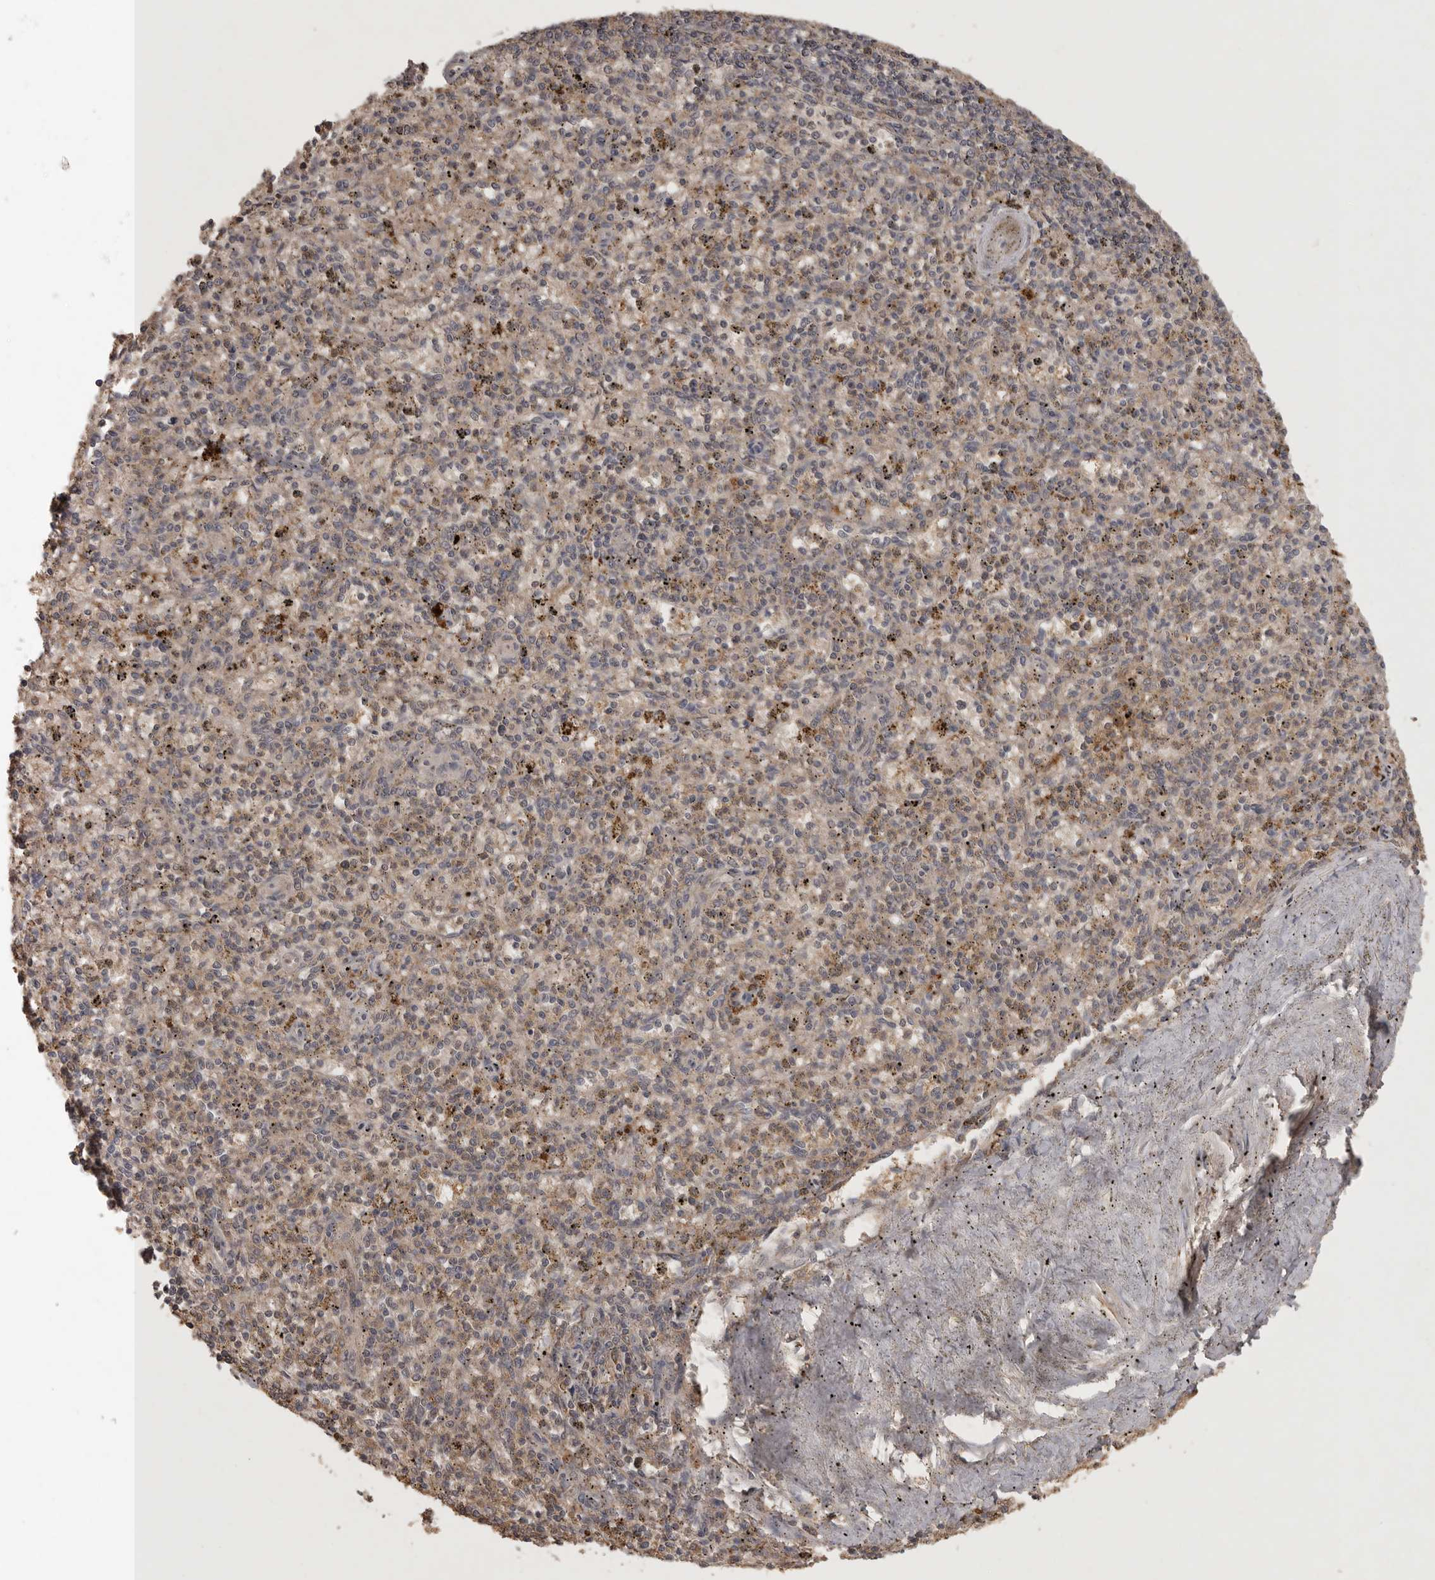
{"staining": {"intensity": "weak", "quantity": "25%-75%", "location": "cytoplasmic/membranous"}, "tissue": "spleen", "cell_type": "Cells in red pulp", "image_type": "normal", "snomed": [{"axis": "morphology", "description": "Normal tissue, NOS"}, {"axis": "topography", "description": "Spleen"}], "caption": "Protein expression analysis of benign human spleen reveals weak cytoplasmic/membranous positivity in about 25%-75% of cells in red pulp. Nuclei are stained in blue.", "gene": "ADAMTS4", "patient": {"sex": "male", "age": 72}}